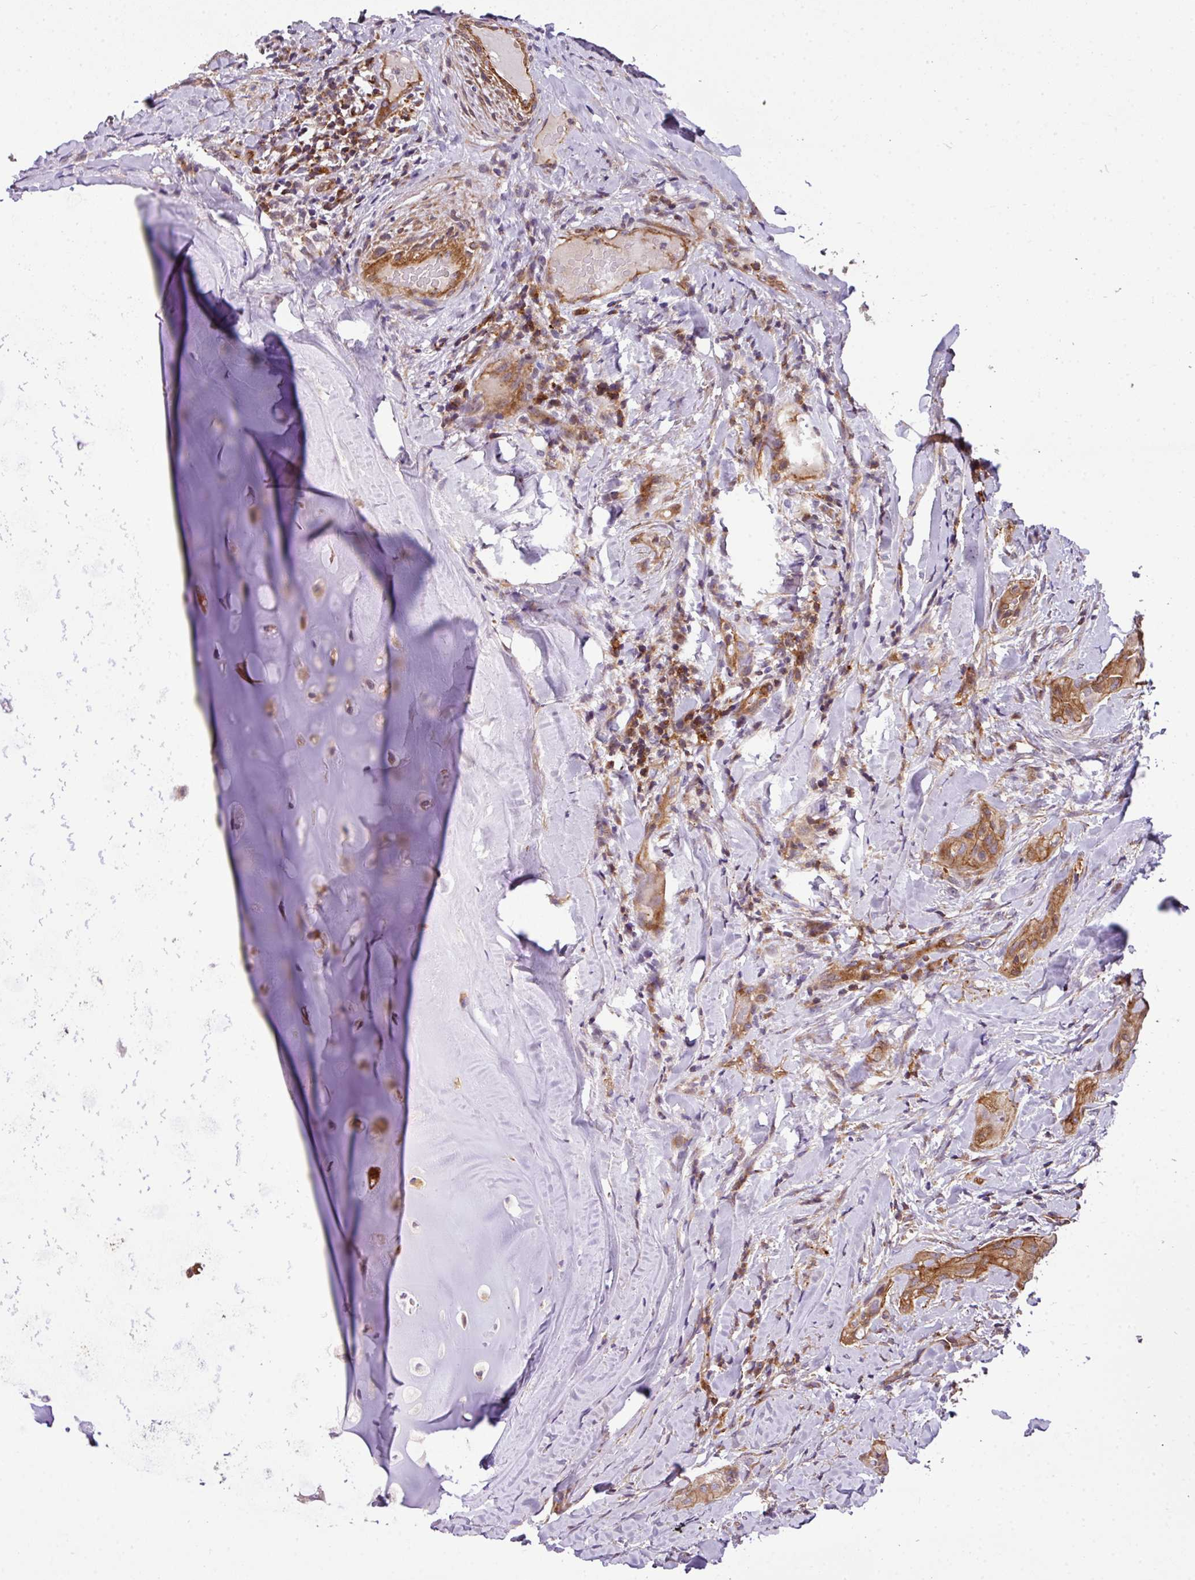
{"staining": {"intensity": "moderate", "quantity": ">75%", "location": "cytoplasmic/membranous"}, "tissue": "thyroid cancer", "cell_type": "Tumor cells", "image_type": "cancer", "snomed": [{"axis": "morphology", "description": "Normal tissue, NOS"}, {"axis": "morphology", "description": "Papillary adenocarcinoma, NOS"}, {"axis": "topography", "description": "Thyroid gland"}], "caption": "Protein staining exhibits moderate cytoplasmic/membranous expression in about >75% of tumor cells in papillary adenocarcinoma (thyroid).", "gene": "CASS4", "patient": {"sex": "female", "age": 59}}